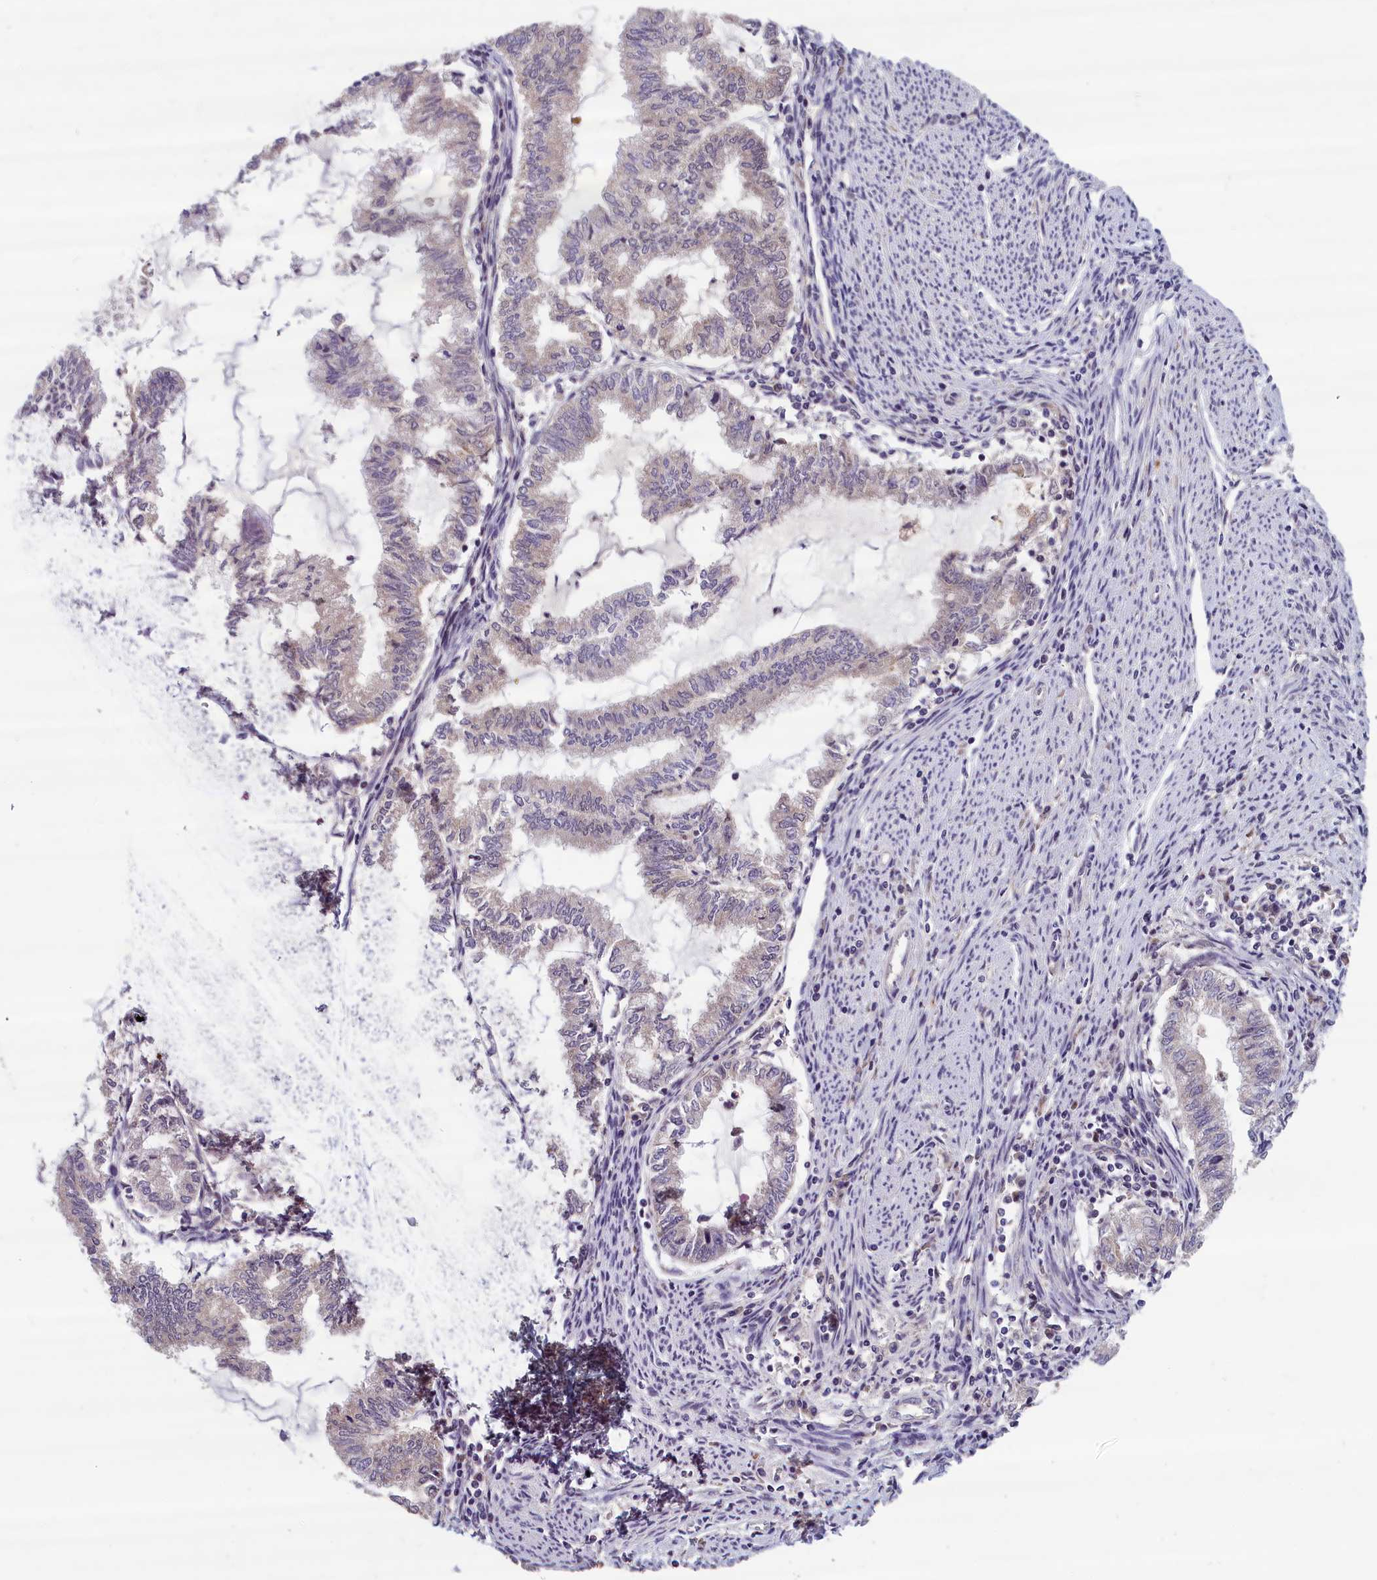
{"staining": {"intensity": "moderate", "quantity": "<25%", "location": "cytoplasmic/membranous"}, "tissue": "endometrial cancer", "cell_type": "Tumor cells", "image_type": "cancer", "snomed": [{"axis": "morphology", "description": "Adenocarcinoma, NOS"}, {"axis": "topography", "description": "Endometrium"}], "caption": "Protein staining reveals moderate cytoplasmic/membranous staining in about <25% of tumor cells in endometrial adenocarcinoma.", "gene": "KCNK6", "patient": {"sex": "female", "age": 79}}